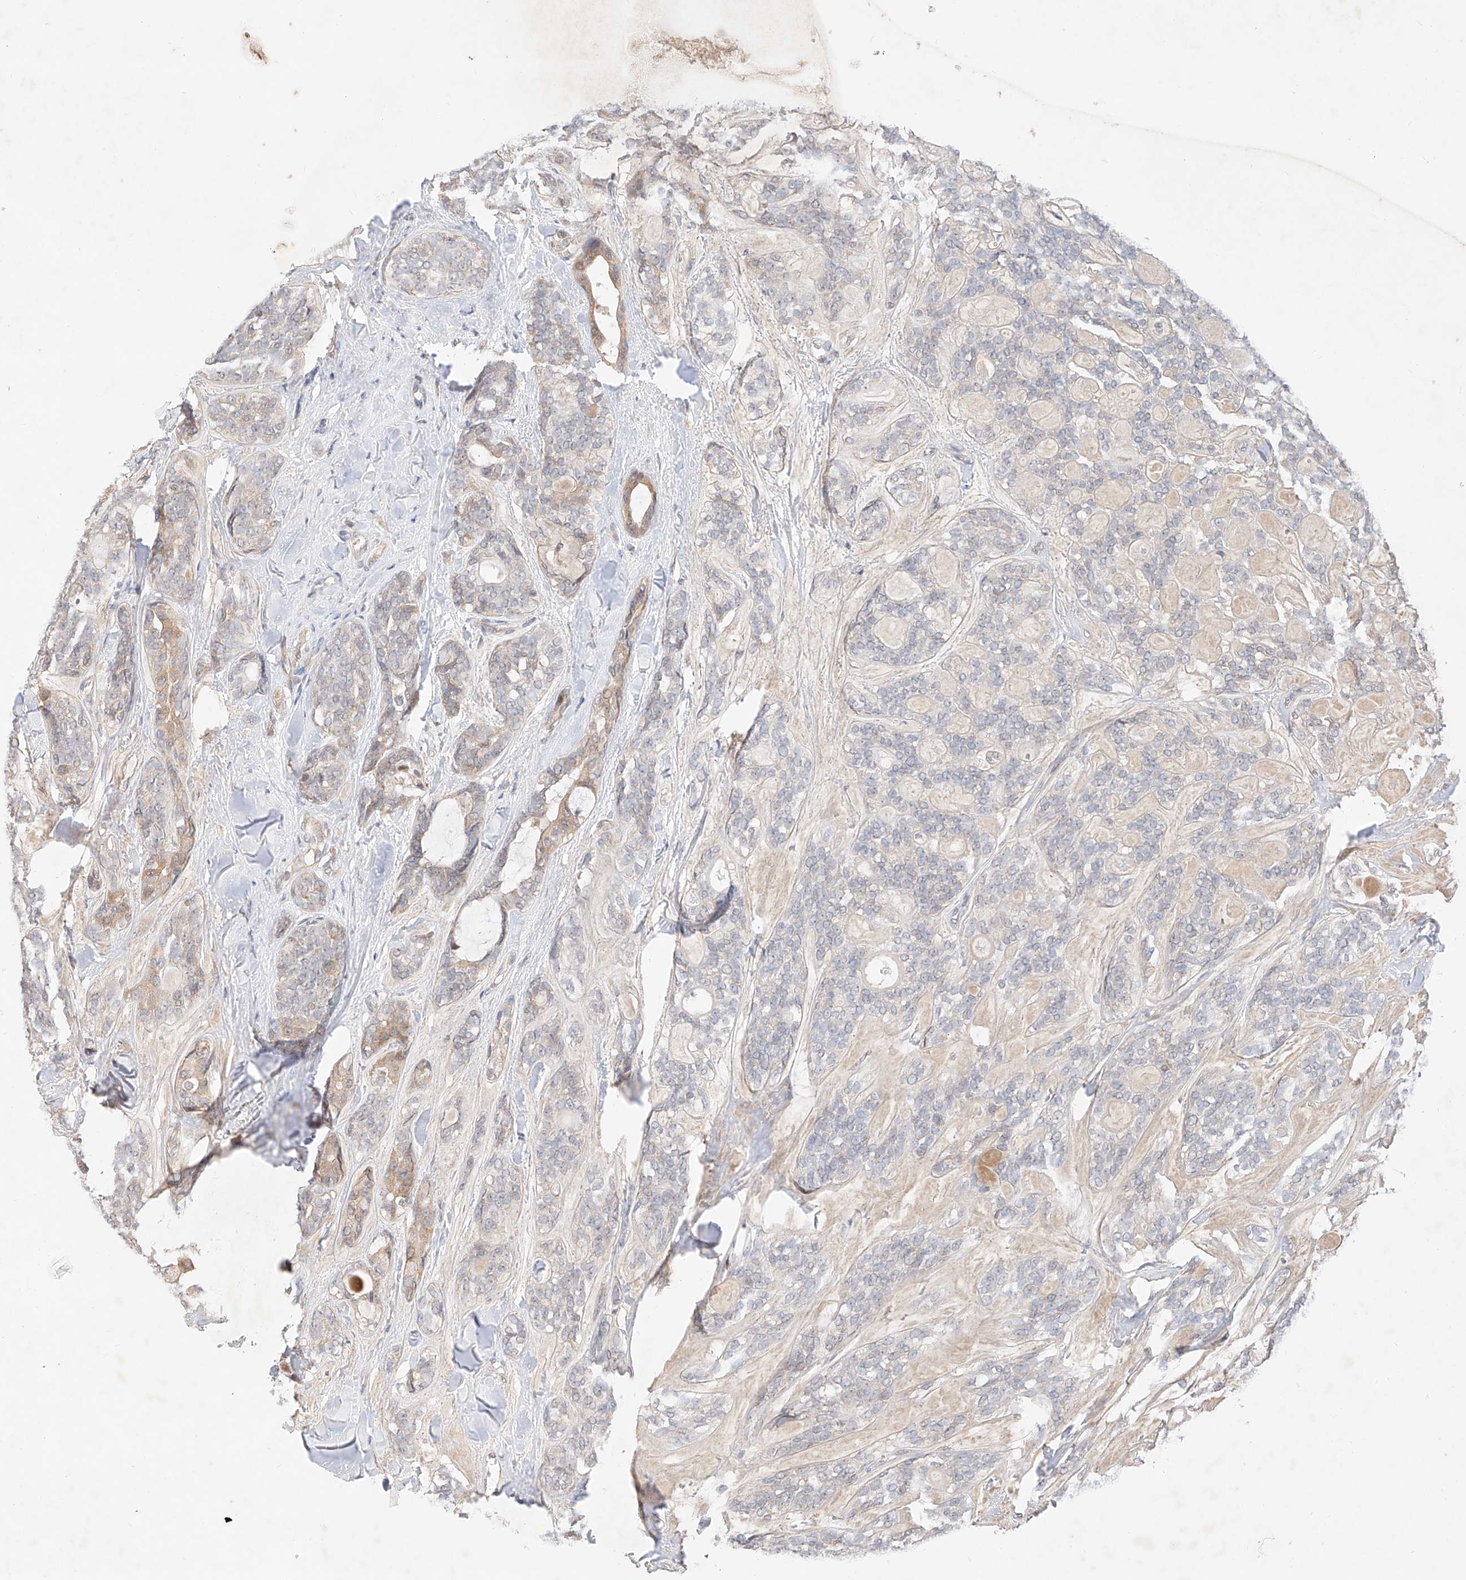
{"staining": {"intensity": "negative", "quantity": "none", "location": "none"}, "tissue": "head and neck cancer", "cell_type": "Tumor cells", "image_type": "cancer", "snomed": [{"axis": "morphology", "description": "Adenocarcinoma, NOS"}, {"axis": "topography", "description": "Head-Neck"}], "caption": "This micrograph is of head and neck cancer stained with immunohistochemistry (IHC) to label a protein in brown with the nuclei are counter-stained blue. There is no positivity in tumor cells.", "gene": "IL22RA2", "patient": {"sex": "male", "age": 66}}